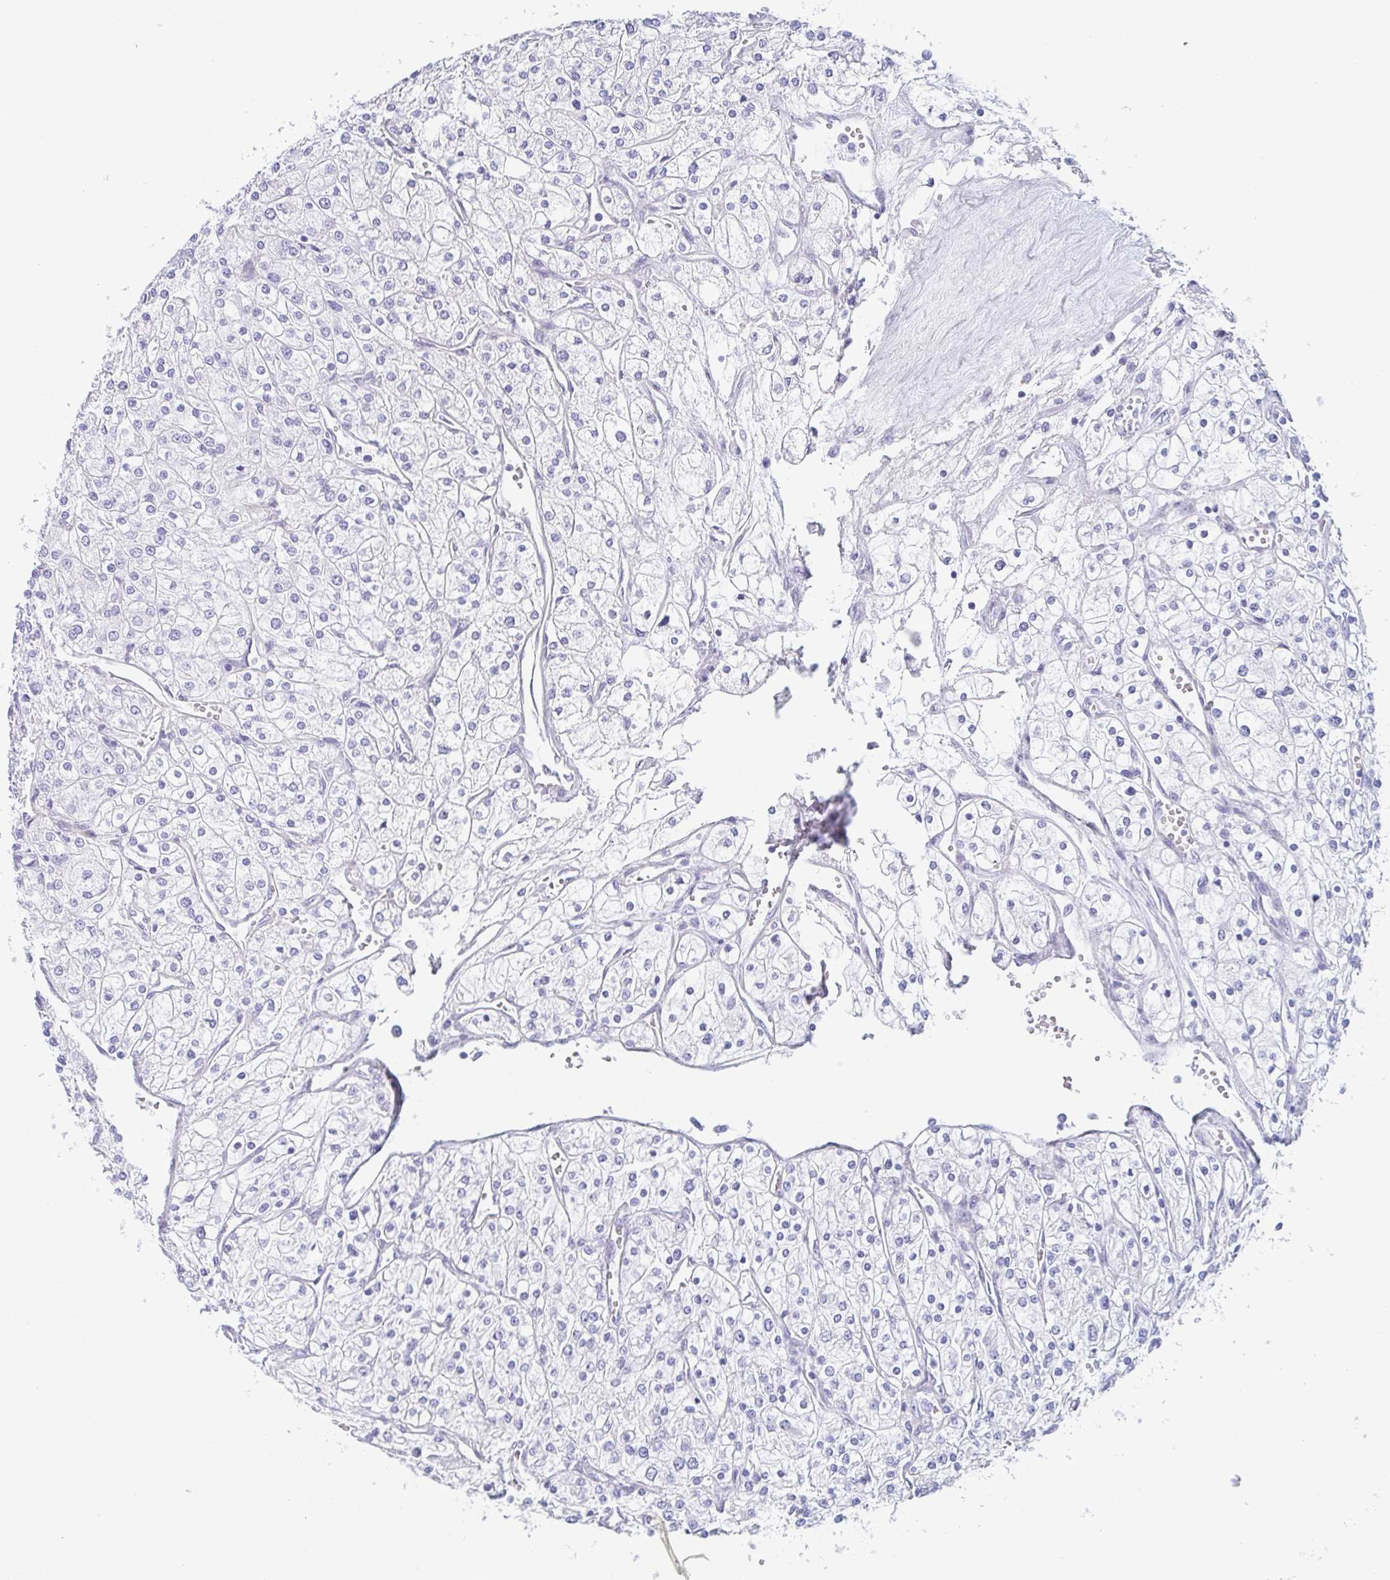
{"staining": {"intensity": "negative", "quantity": "none", "location": "none"}, "tissue": "renal cancer", "cell_type": "Tumor cells", "image_type": "cancer", "snomed": [{"axis": "morphology", "description": "Adenocarcinoma, NOS"}, {"axis": "topography", "description": "Kidney"}], "caption": "This is an immunohistochemistry (IHC) photomicrograph of human renal cancer (adenocarcinoma). There is no positivity in tumor cells.", "gene": "DYNC1I1", "patient": {"sex": "male", "age": 80}}